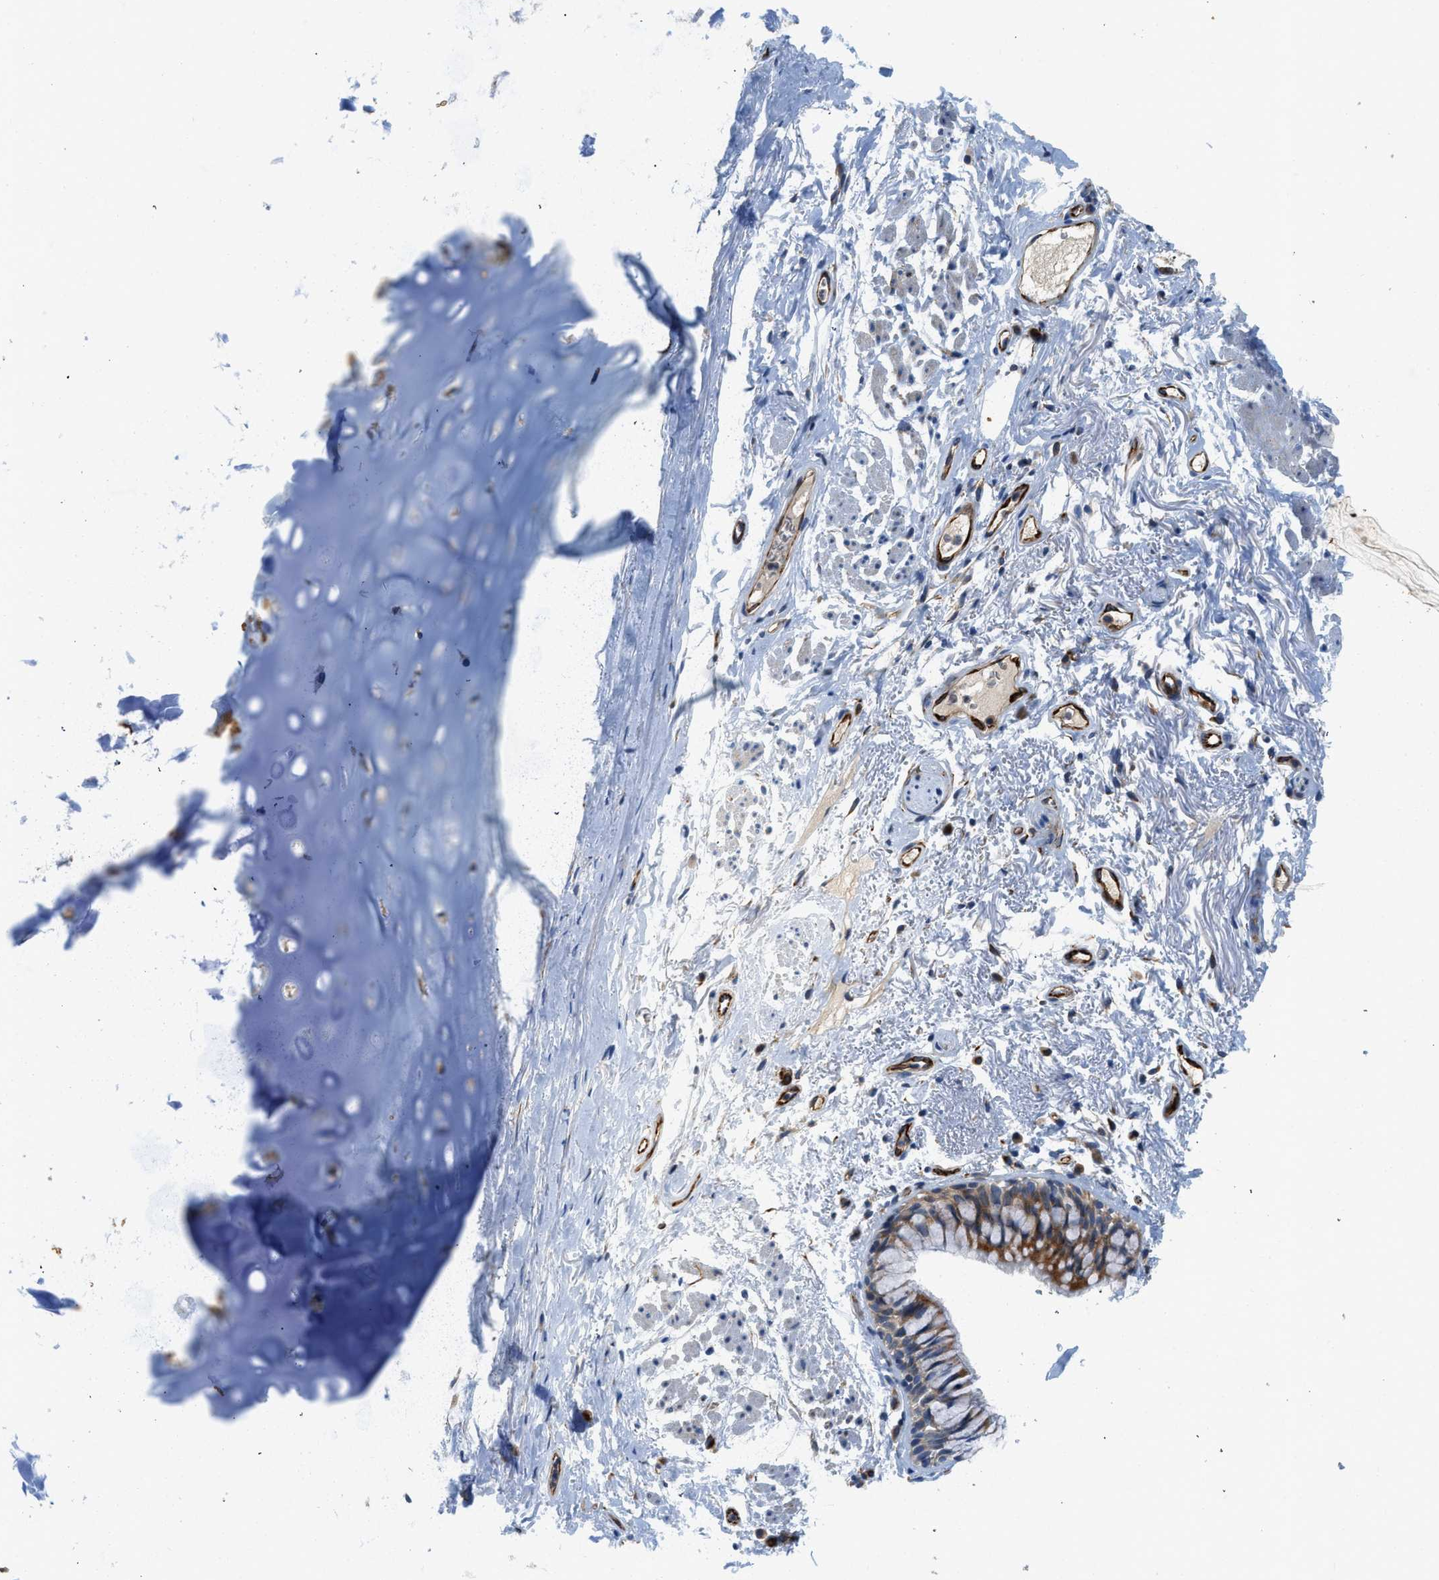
{"staining": {"intensity": "negative", "quantity": "none", "location": "none"}, "tissue": "adipose tissue", "cell_type": "Adipocytes", "image_type": "normal", "snomed": [{"axis": "morphology", "description": "Normal tissue, NOS"}, {"axis": "topography", "description": "Cartilage tissue"}, {"axis": "topography", "description": "Bronchus"}], "caption": "This is an immunohistochemistry micrograph of unremarkable human adipose tissue. There is no expression in adipocytes.", "gene": "ZNF831", "patient": {"sex": "female", "age": 73}}